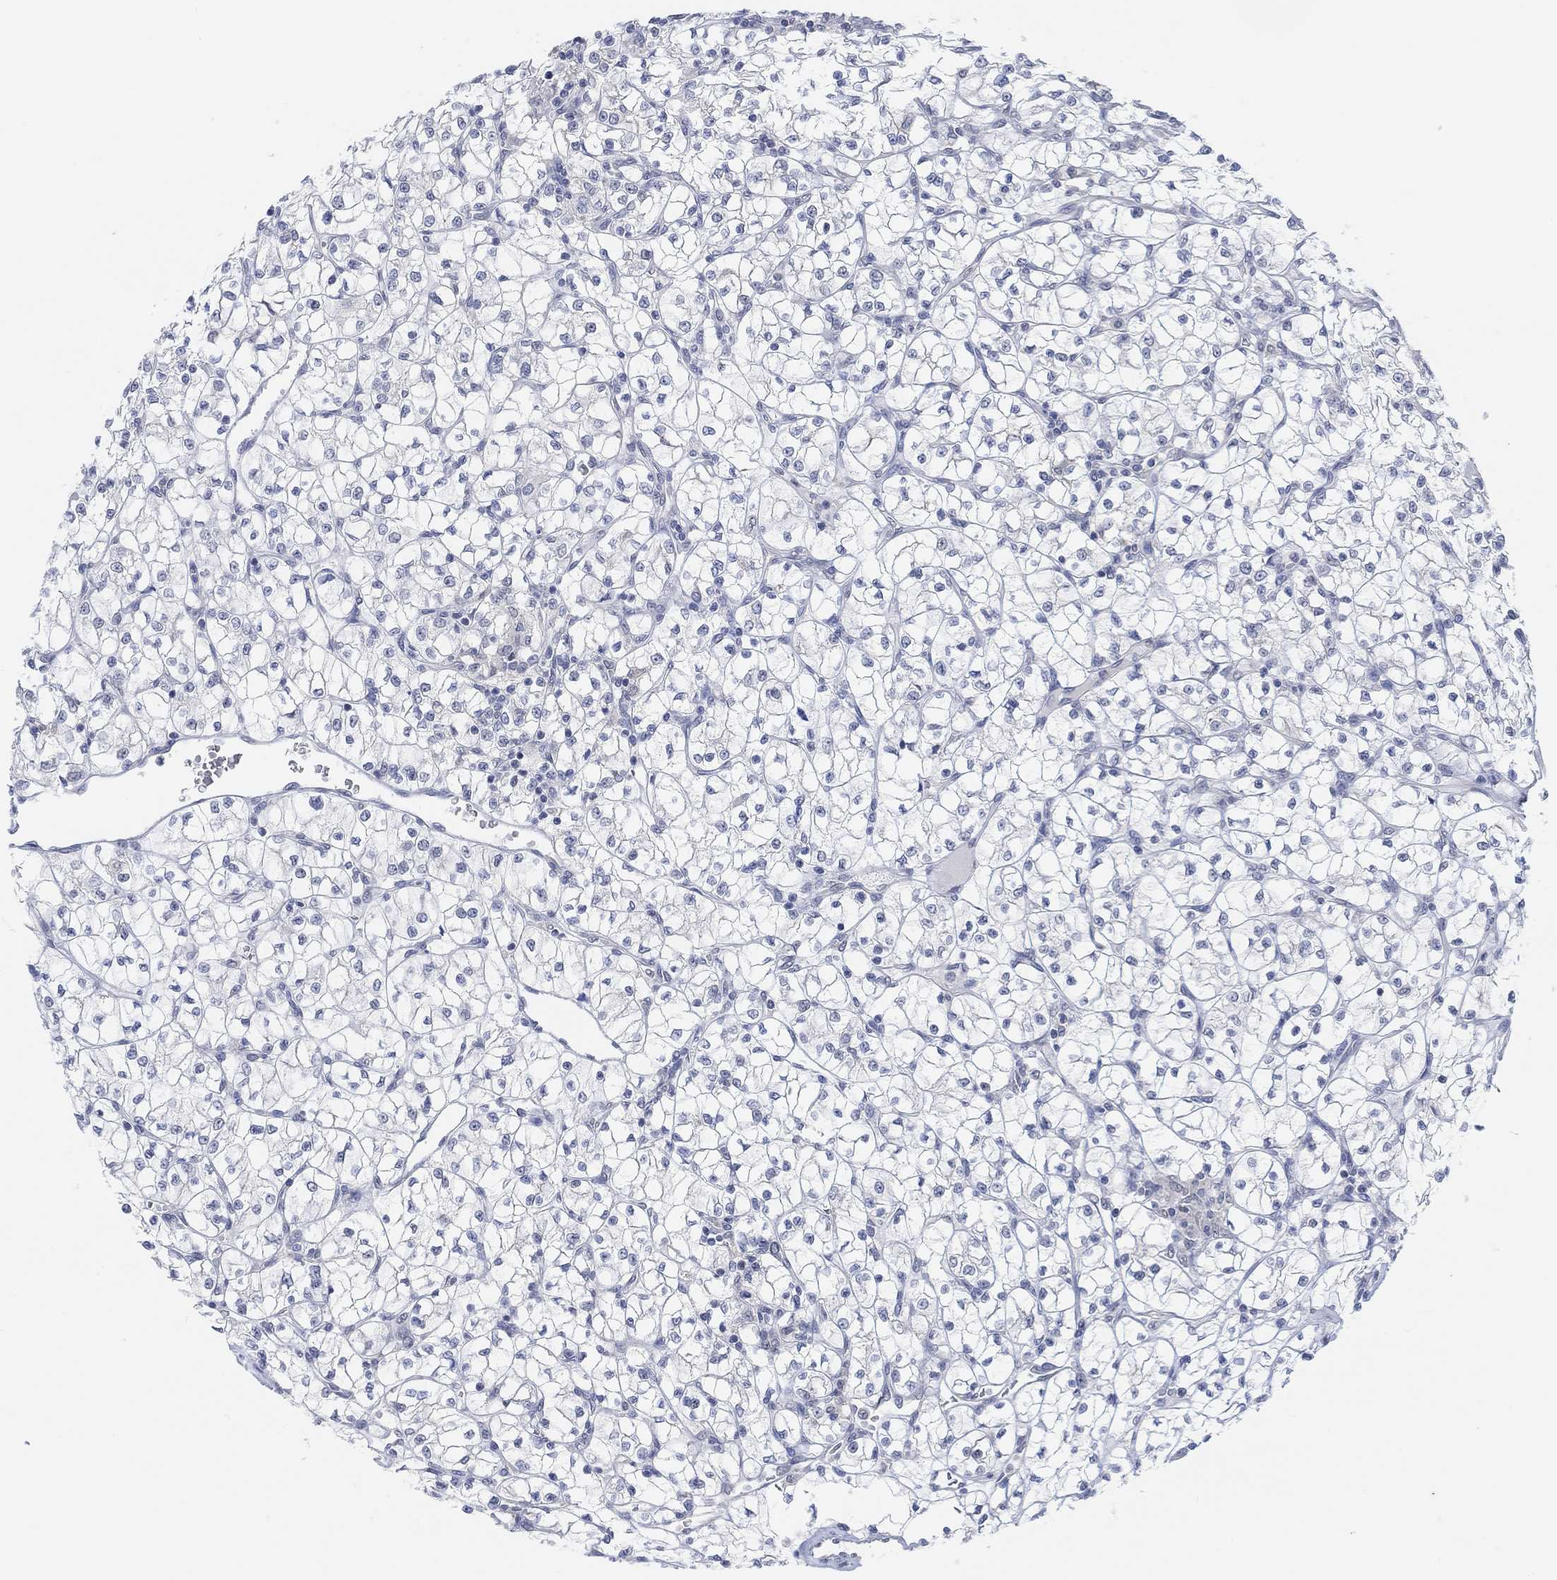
{"staining": {"intensity": "negative", "quantity": "none", "location": "none"}, "tissue": "renal cancer", "cell_type": "Tumor cells", "image_type": "cancer", "snomed": [{"axis": "morphology", "description": "Adenocarcinoma, NOS"}, {"axis": "topography", "description": "Kidney"}], "caption": "The IHC photomicrograph has no significant staining in tumor cells of adenocarcinoma (renal) tissue.", "gene": "MUC1", "patient": {"sex": "female", "age": 64}}